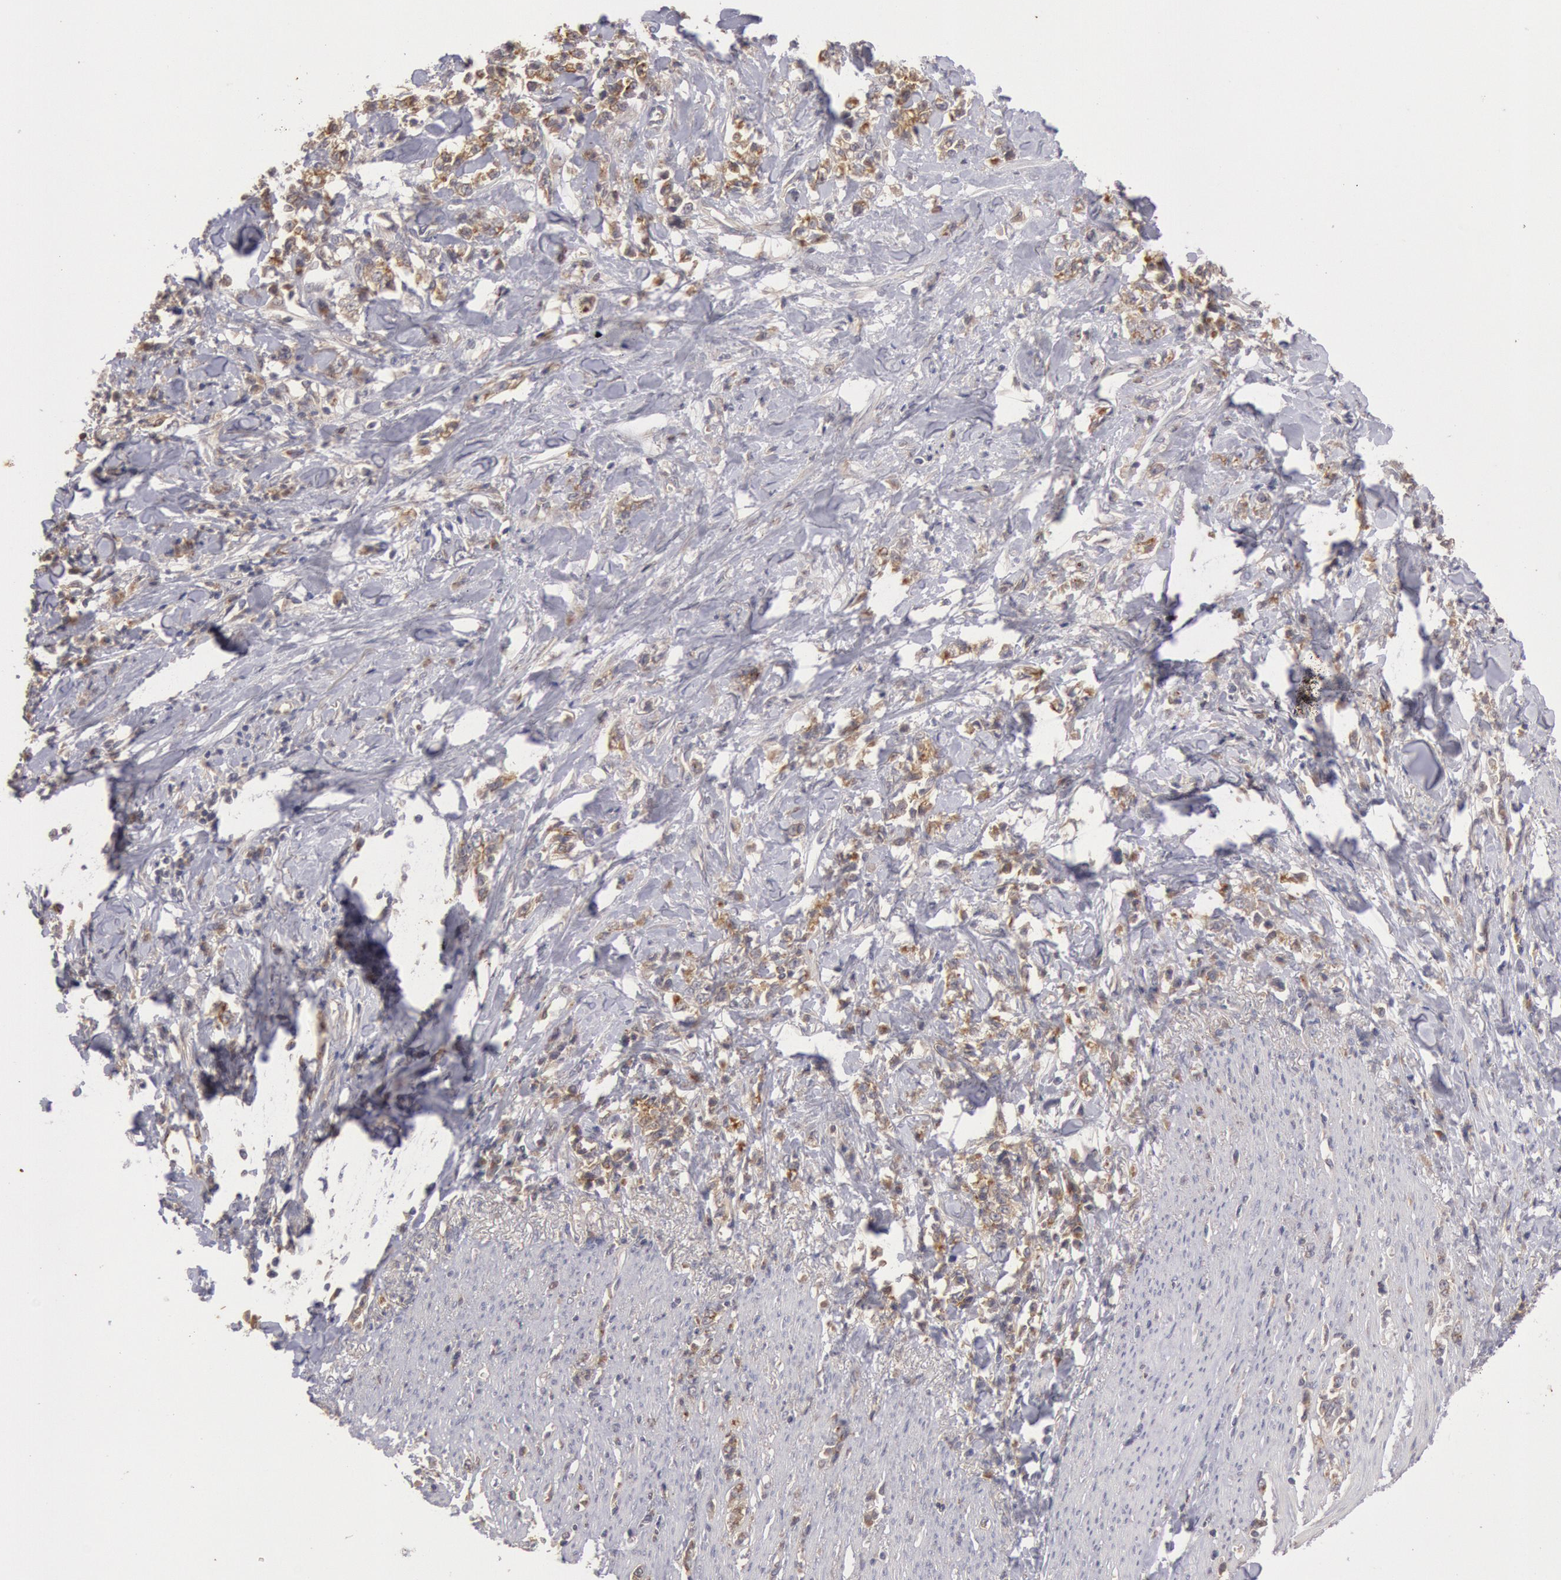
{"staining": {"intensity": "weak", "quantity": "25%-75%", "location": "cytoplasmic/membranous"}, "tissue": "stomach cancer", "cell_type": "Tumor cells", "image_type": "cancer", "snomed": [{"axis": "morphology", "description": "Adenocarcinoma, NOS"}, {"axis": "topography", "description": "Stomach, lower"}], "caption": "Immunohistochemistry (IHC) photomicrograph of stomach adenocarcinoma stained for a protein (brown), which exhibits low levels of weak cytoplasmic/membranous positivity in approximately 25%-75% of tumor cells.", "gene": "PLA2G6", "patient": {"sex": "male", "age": 88}}